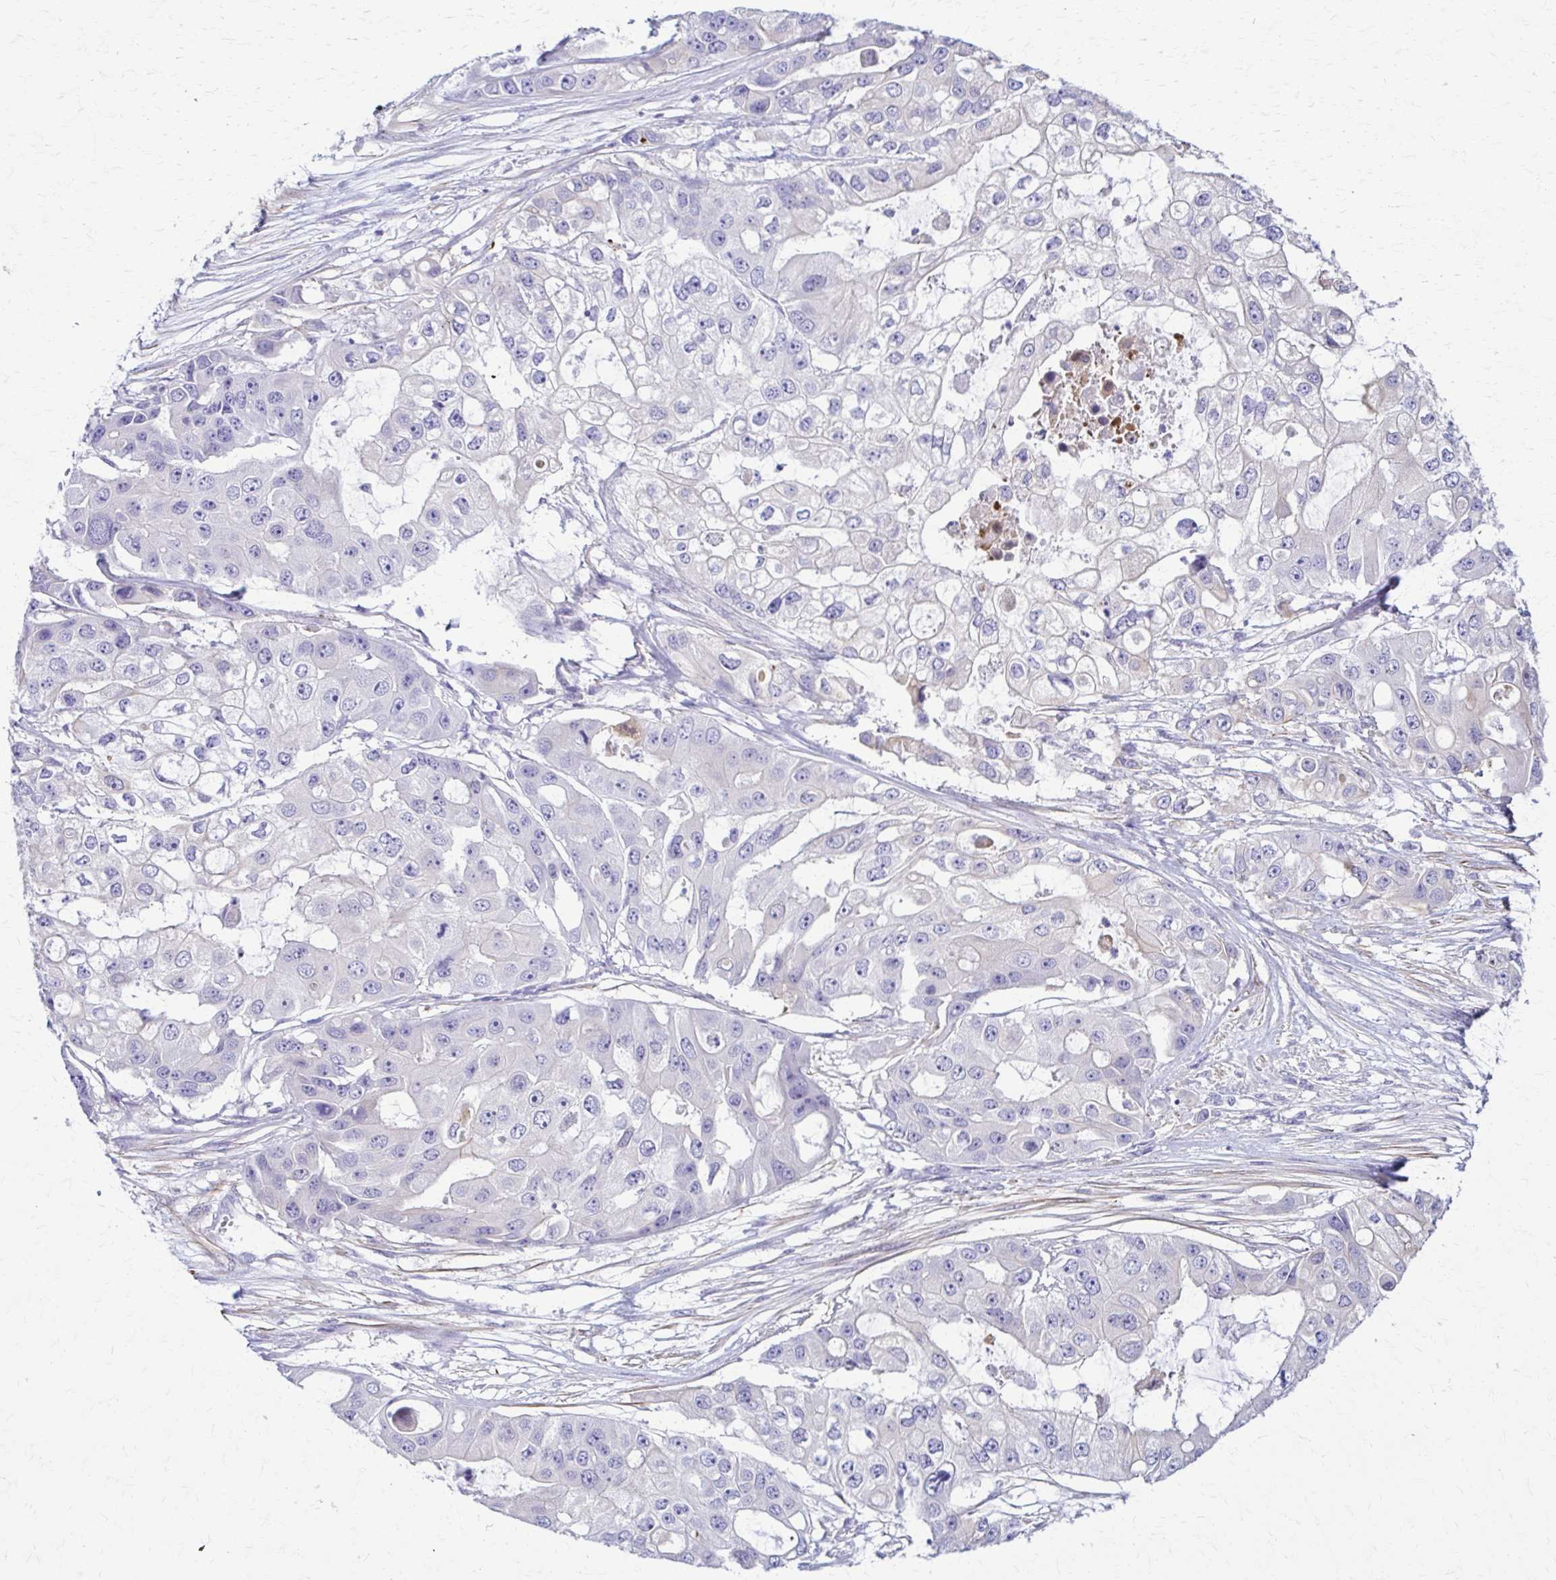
{"staining": {"intensity": "negative", "quantity": "none", "location": "none"}, "tissue": "ovarian cancer", "cell_type": "Tumor cells", "image_type": "cancer", "snomed": [{"axis": "morphology", "description": "Cystadenocarcinoma, serous, NOS"}, {"axis": "topography", "description": "Ovary"}], "caption": "Immunohistochemical staining of human serous cystadenocarcinoma (ovarian) shows no significant expression in tumor cells.", "gene": "DSP", "patient": {"sex": "female", "age": 56}}